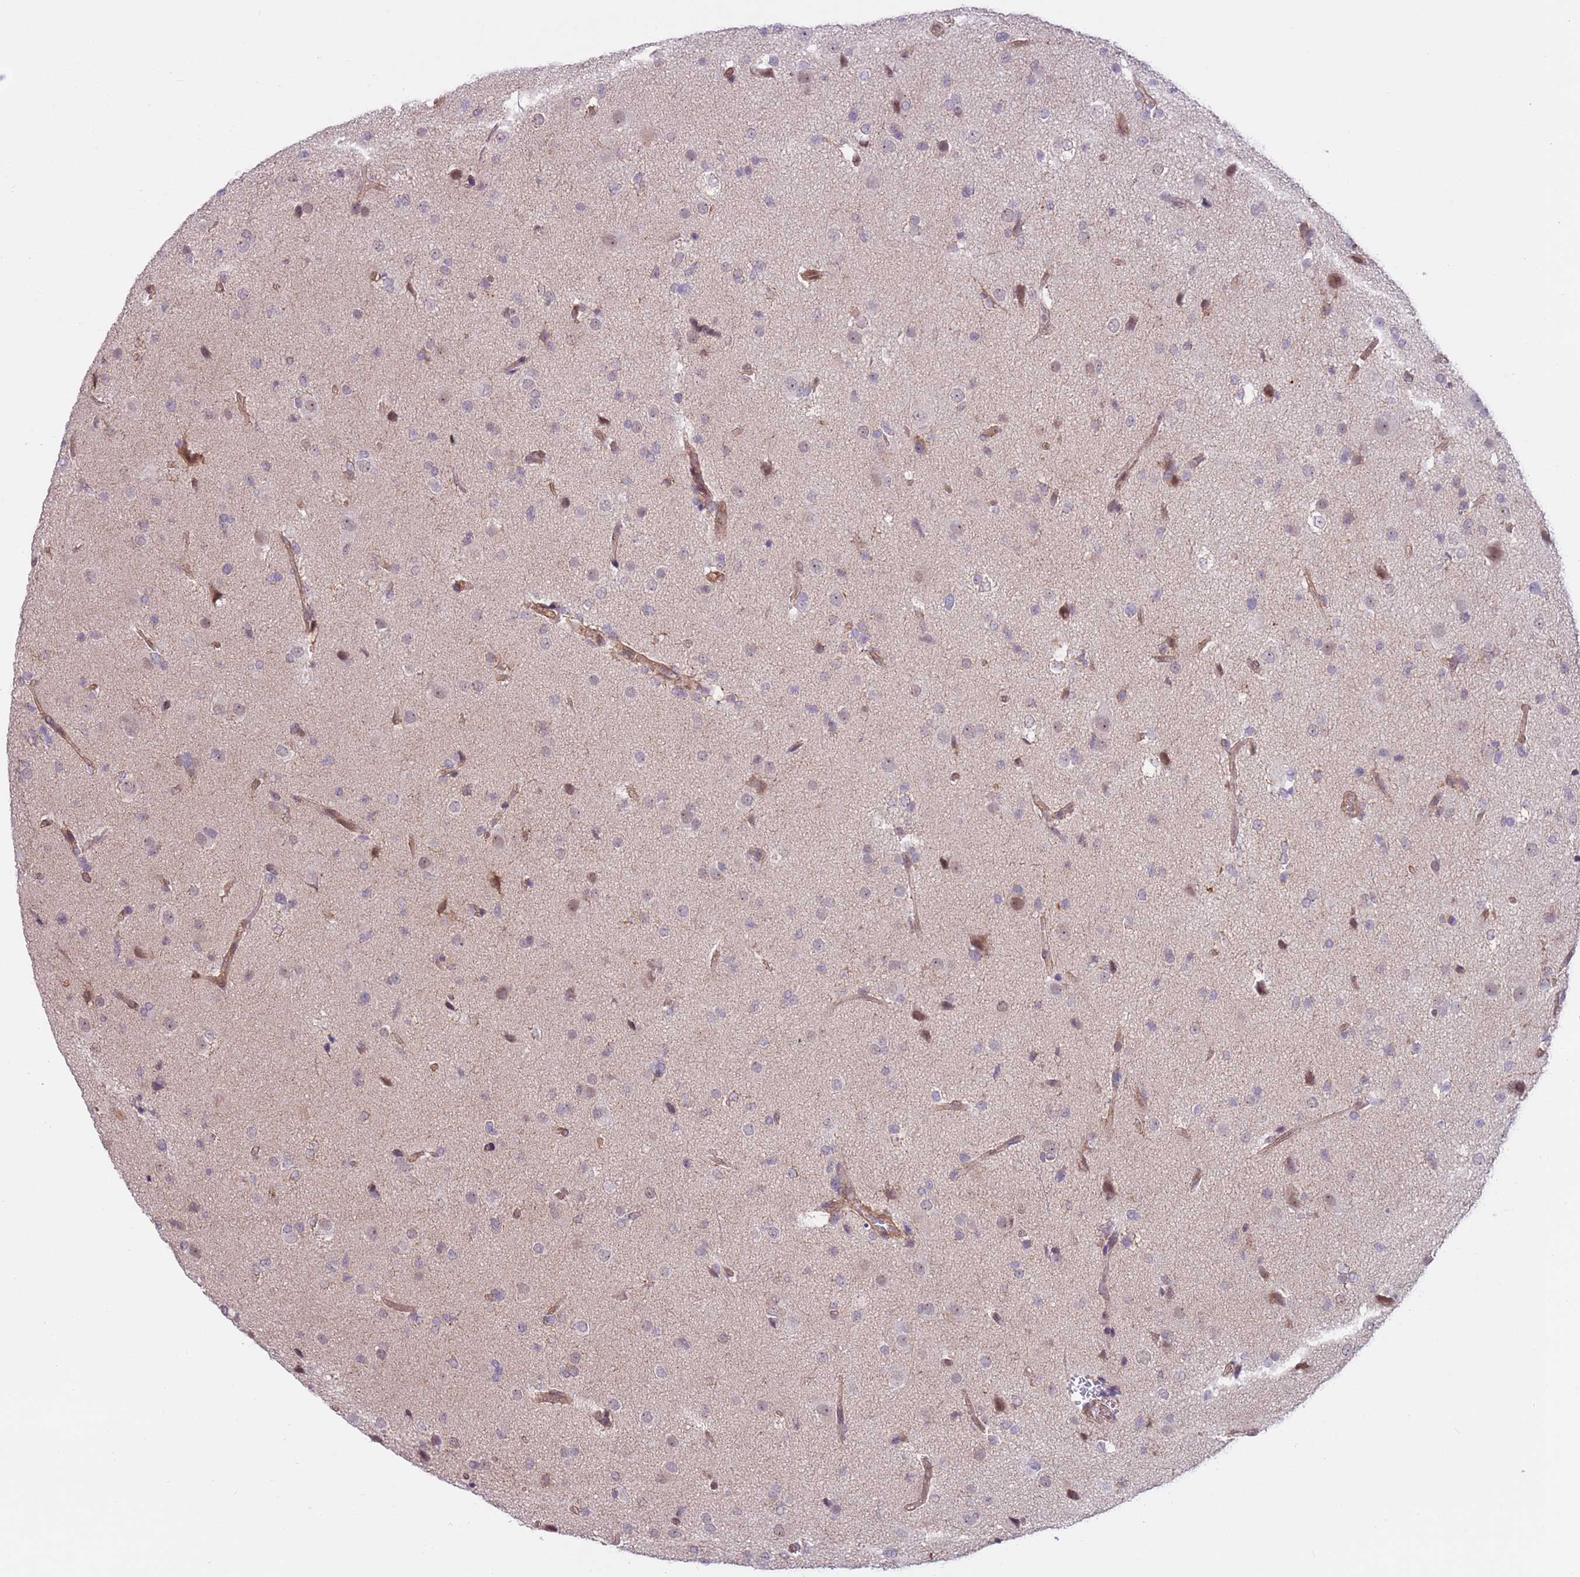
{"staining": {"intensity": "negative", "quantity": "none", "location": "none"}, "tissue": "glioma", "cell_type": "Tumor cells", "image_type": "cancer", "snomed": [{"axis": "morphology", "description": "Glioma, malignant, High grade"}, {"axis": "topography", "description": "Brain"}], "caption": "The histopathology image exhibits no significant staining in tumor cells of high-grade glioma (malignant).", "gene": "DCAF4", "patient": {"sex": "male", "age": 33}}